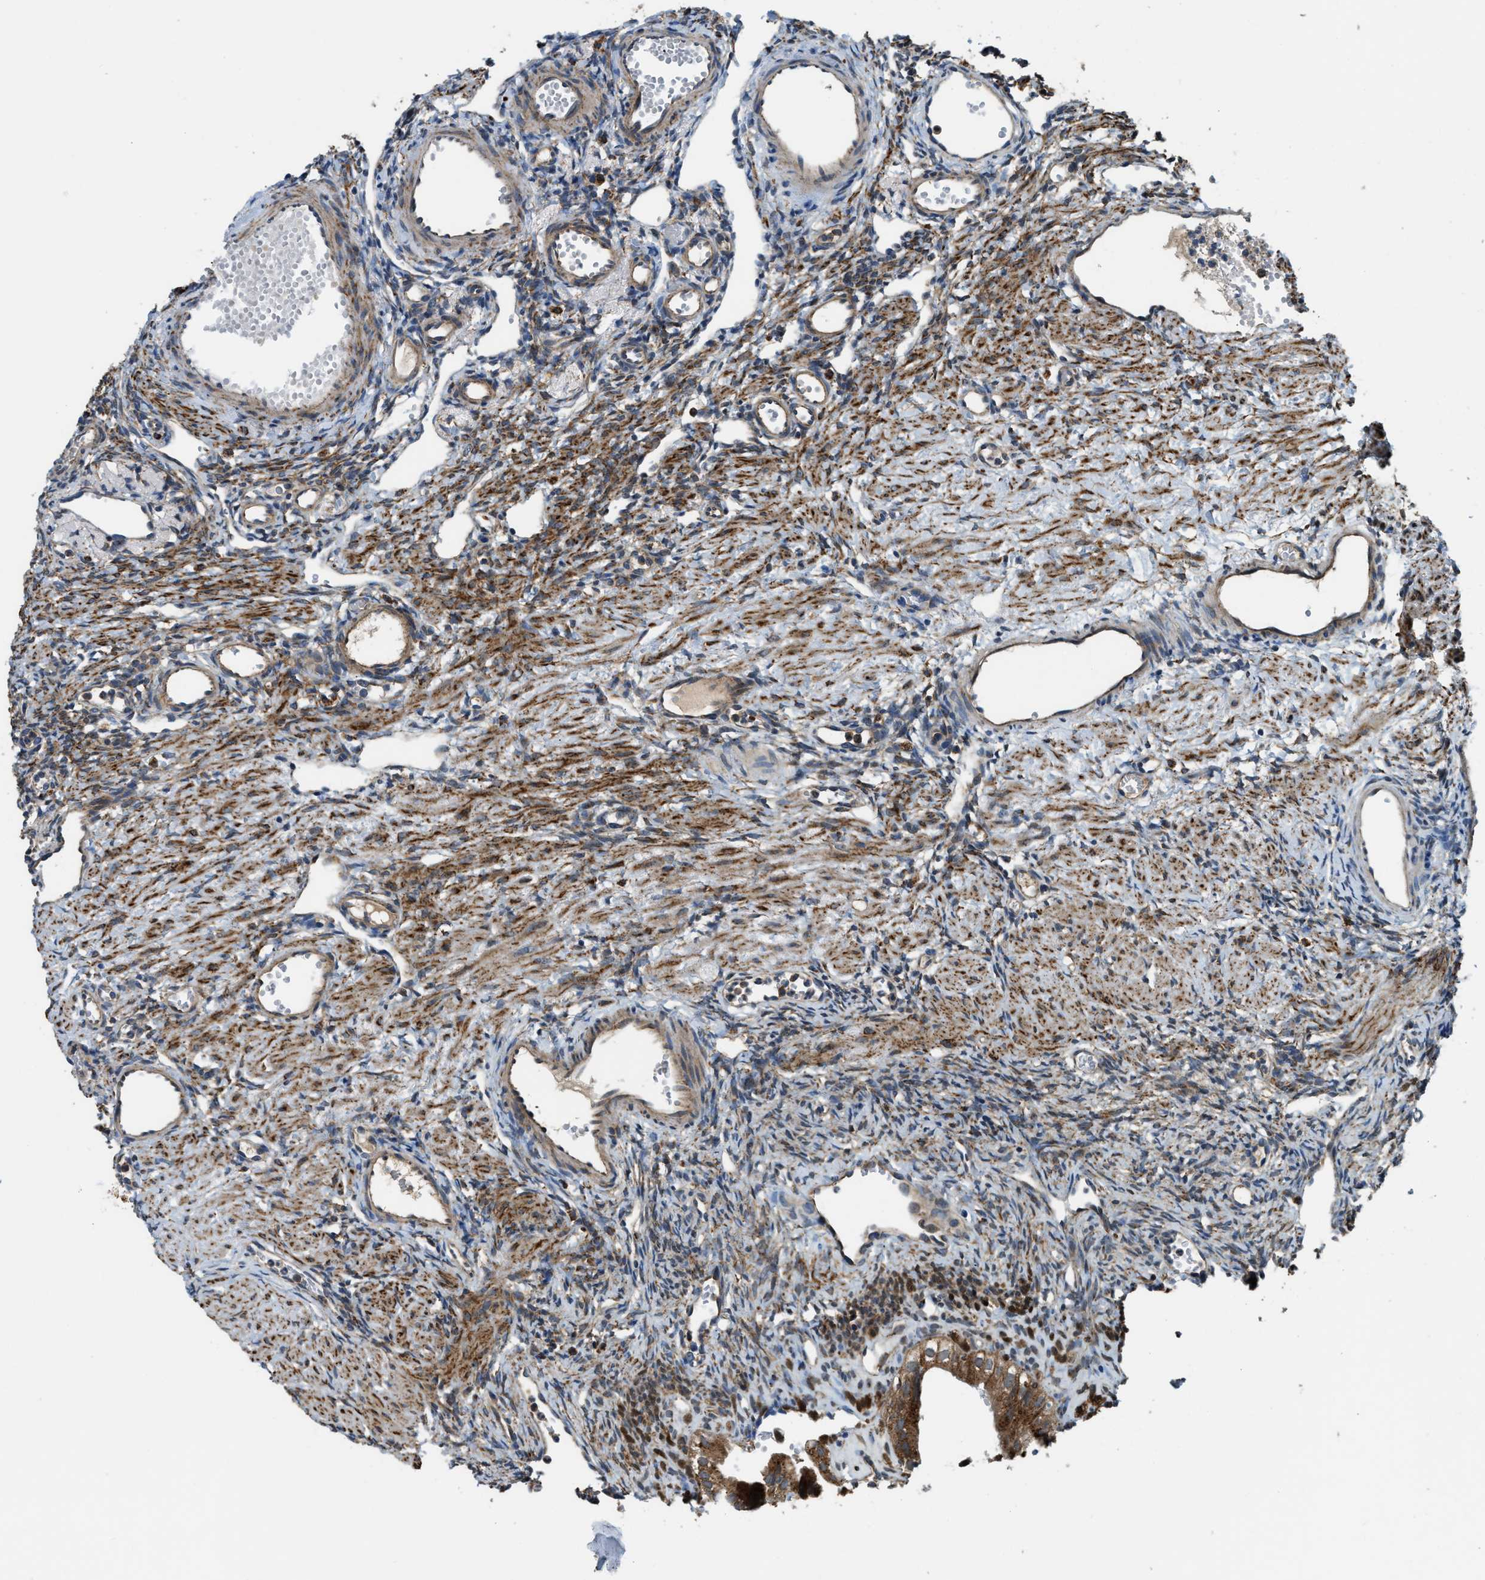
{"staining": {"intensity": "weak", "quantity": ">75%", "location": "cytoplasmic/membranous"}, "tissue": "ovary", "cell_type": "Follicle cells", "image_type": "normal", "snomed": [{"axis": "morphology", "description": "Normal tissue, NOS"}, {"axis": "topography", "description": "Ovary"}], "caption": "Brown immunohistochemical staining in normal human ovary shows weak cytoplasmic/membranous positivity in approximately >75% of follicle cells.", "gene": "STARD3NL", "patient": {"sex": "female", "age": 33}}